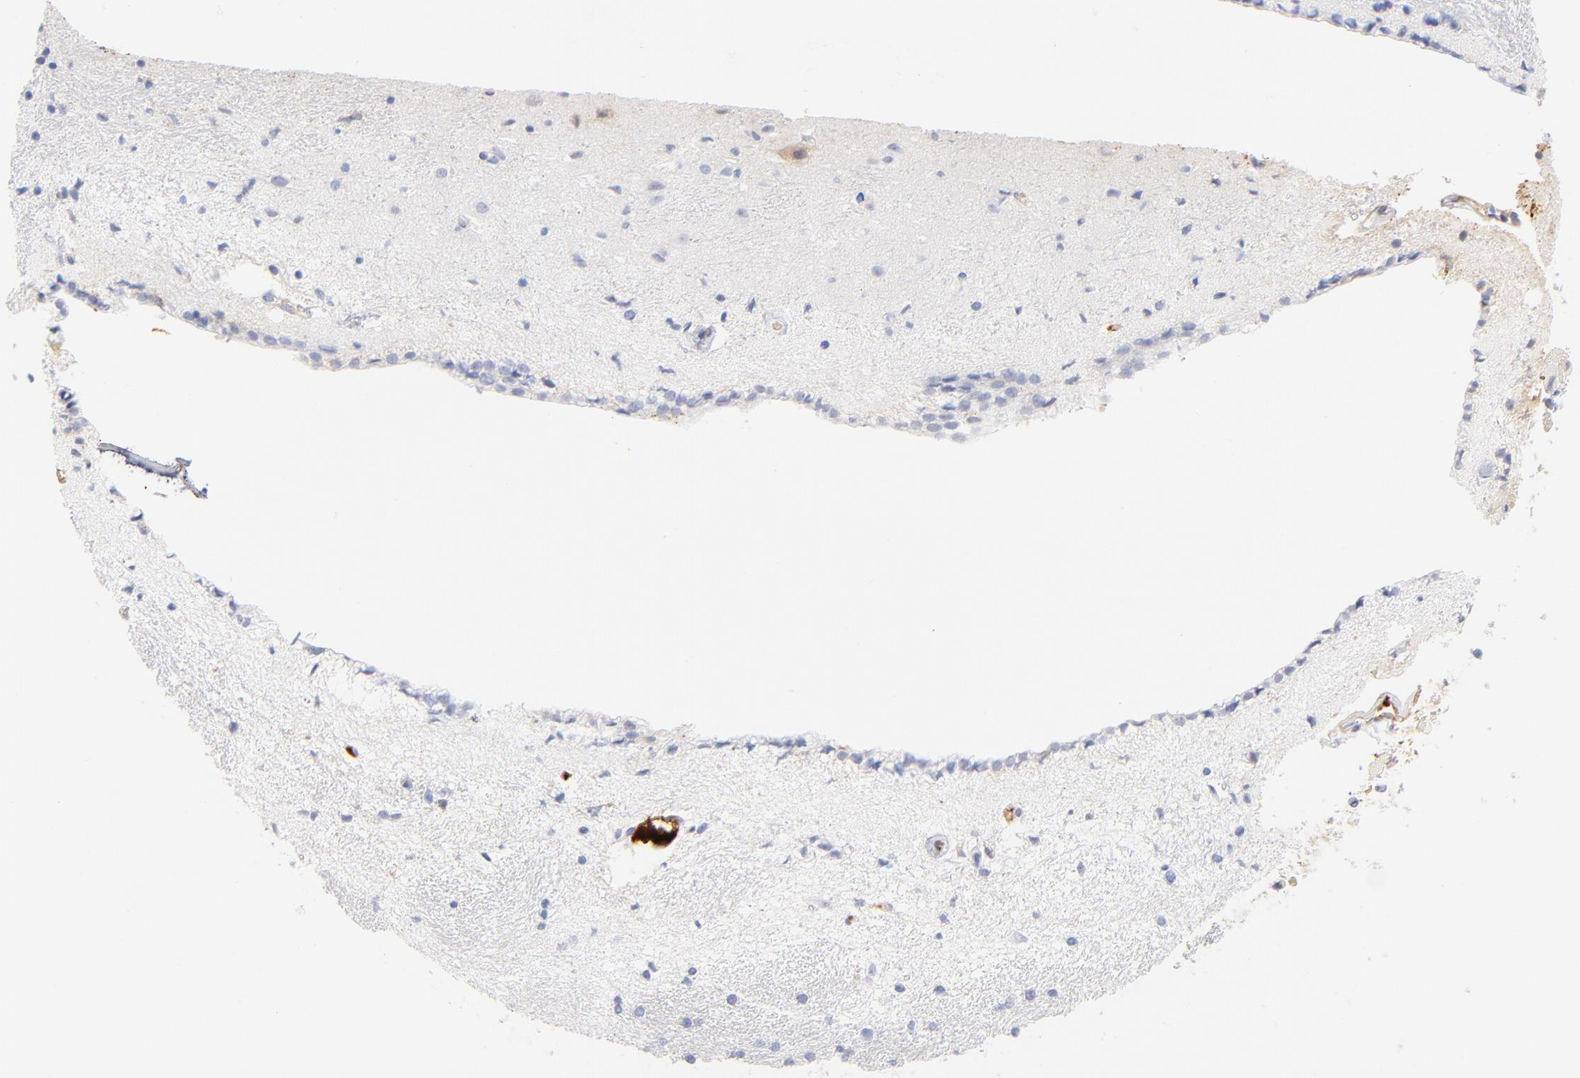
{"staining": {"intensity": "negative", "quantity": "none", "location": "none"}, "tissue": "hippocampus", "cell_type": "Glial cells", "image_type": "normal", "snomed": [{"axis": "morphology", "description": "Normal tissue, NOS"}, {"axis": "topography", "description": "Hippocampus"}], "caption": "This photomicrograph is of benign hippocampus stained with immunohistochemistry (IHC) to label a protein in brown with the nuclei are counter-stained blue. There is no staining in glial cells. (Stains: DAB (3,3'-diaminobenzidine) immunohistochemistry with hematoxylin counter stain, Microscopy: brightfield microscopy at high magnification).", "gene": "C3", "patient": {"sex": "female", "age": 54}}